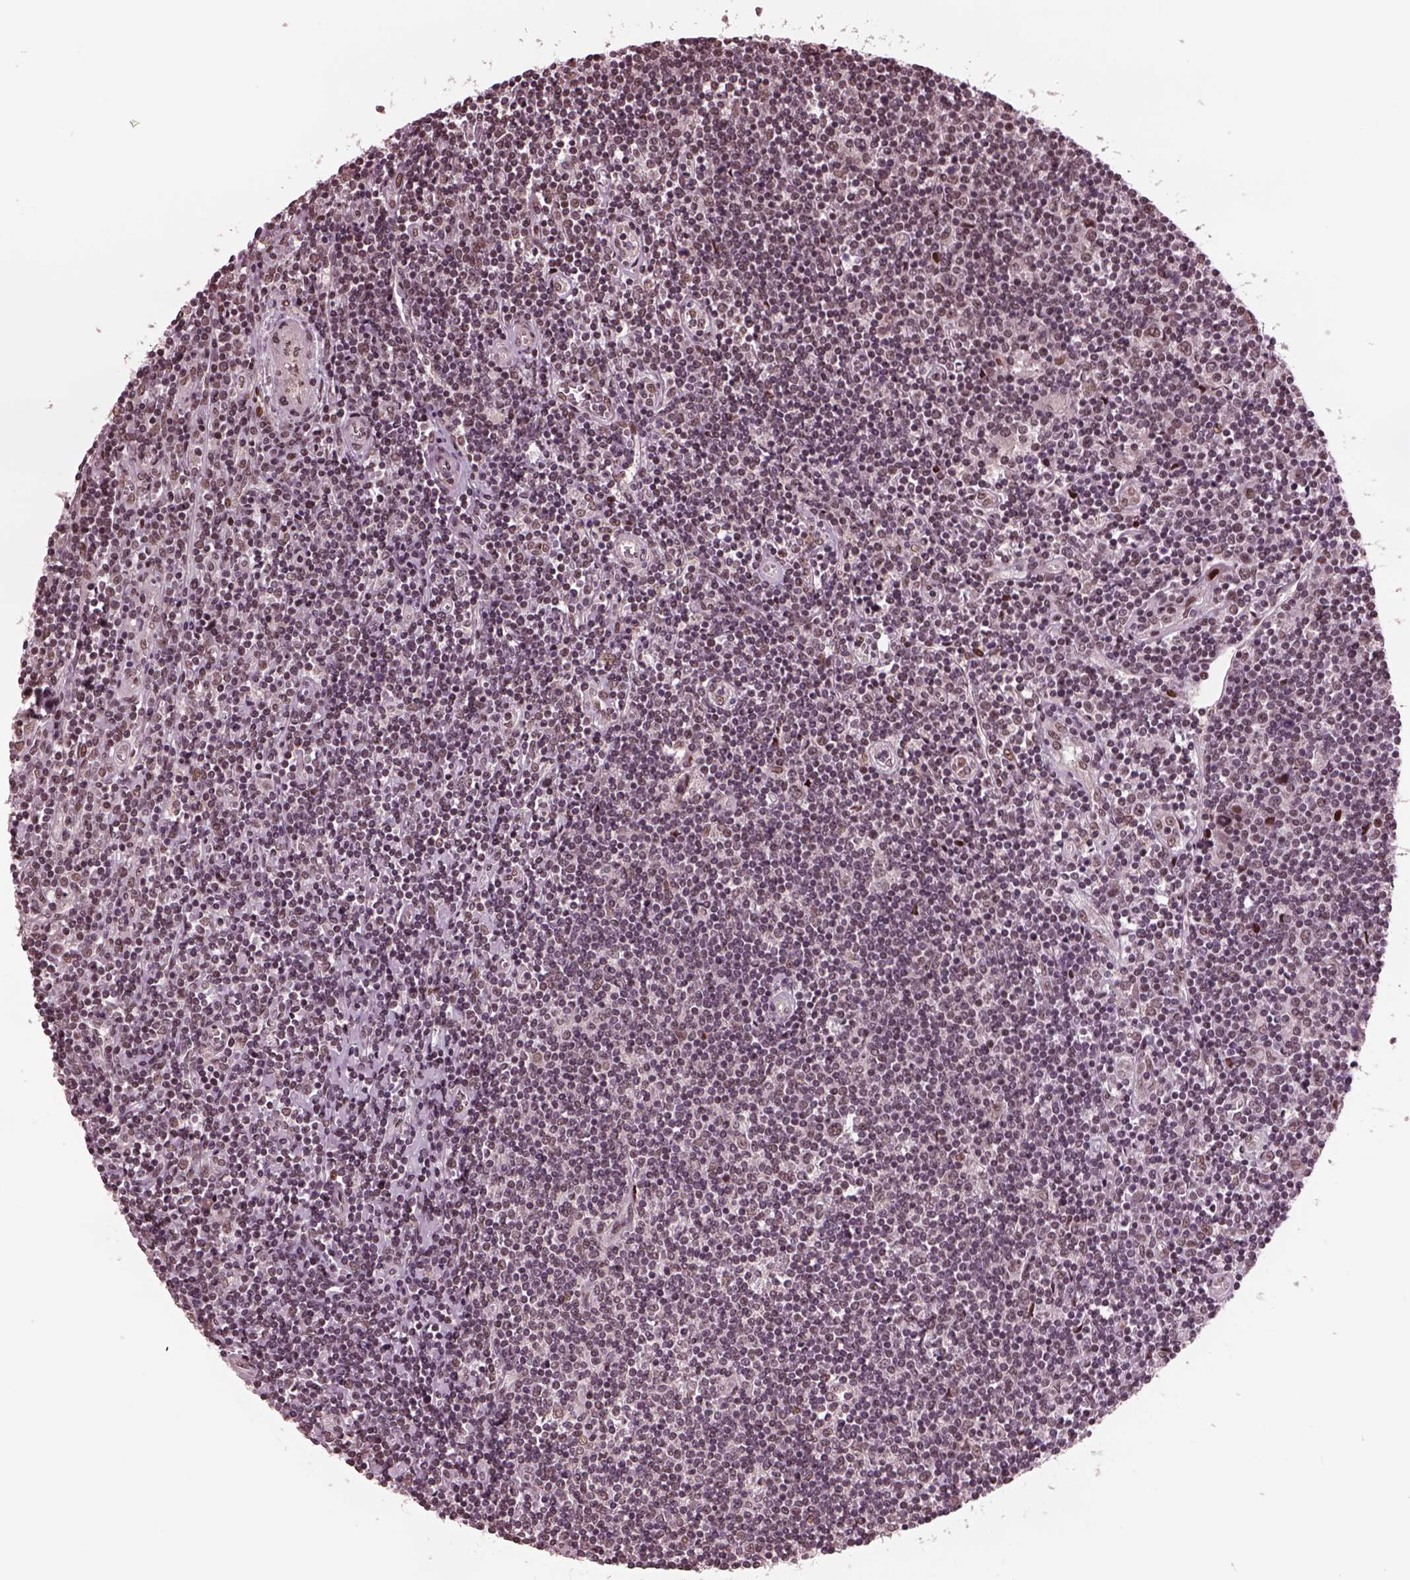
{"staining": {"intensity": "weak", "quantity": "25%-75%", "location": "nuclear"}, "tissue": "lymphoma", "cell_type": "Tumor cells", "image_type": "cancer", "snomed": [{"axis": "morphology", "description": "Hodgkin's disease, NOS"}, {"axis": "topography", "description": "Lymph node"}], "caption": "Lymphoma stained with DAB IHC demonstrates low levels of weak nuclear positivity in about 25%-75% of tumor cells. The staining was performed using DAB (3,3'-diaminobenzidine) to visualize the protein expression in brown, while the nuclei were stained in blue with hematoxylin (Magnification: 20x).", "gene": "NAP1L5", "patient": {"sex": "male", "age": 40}}